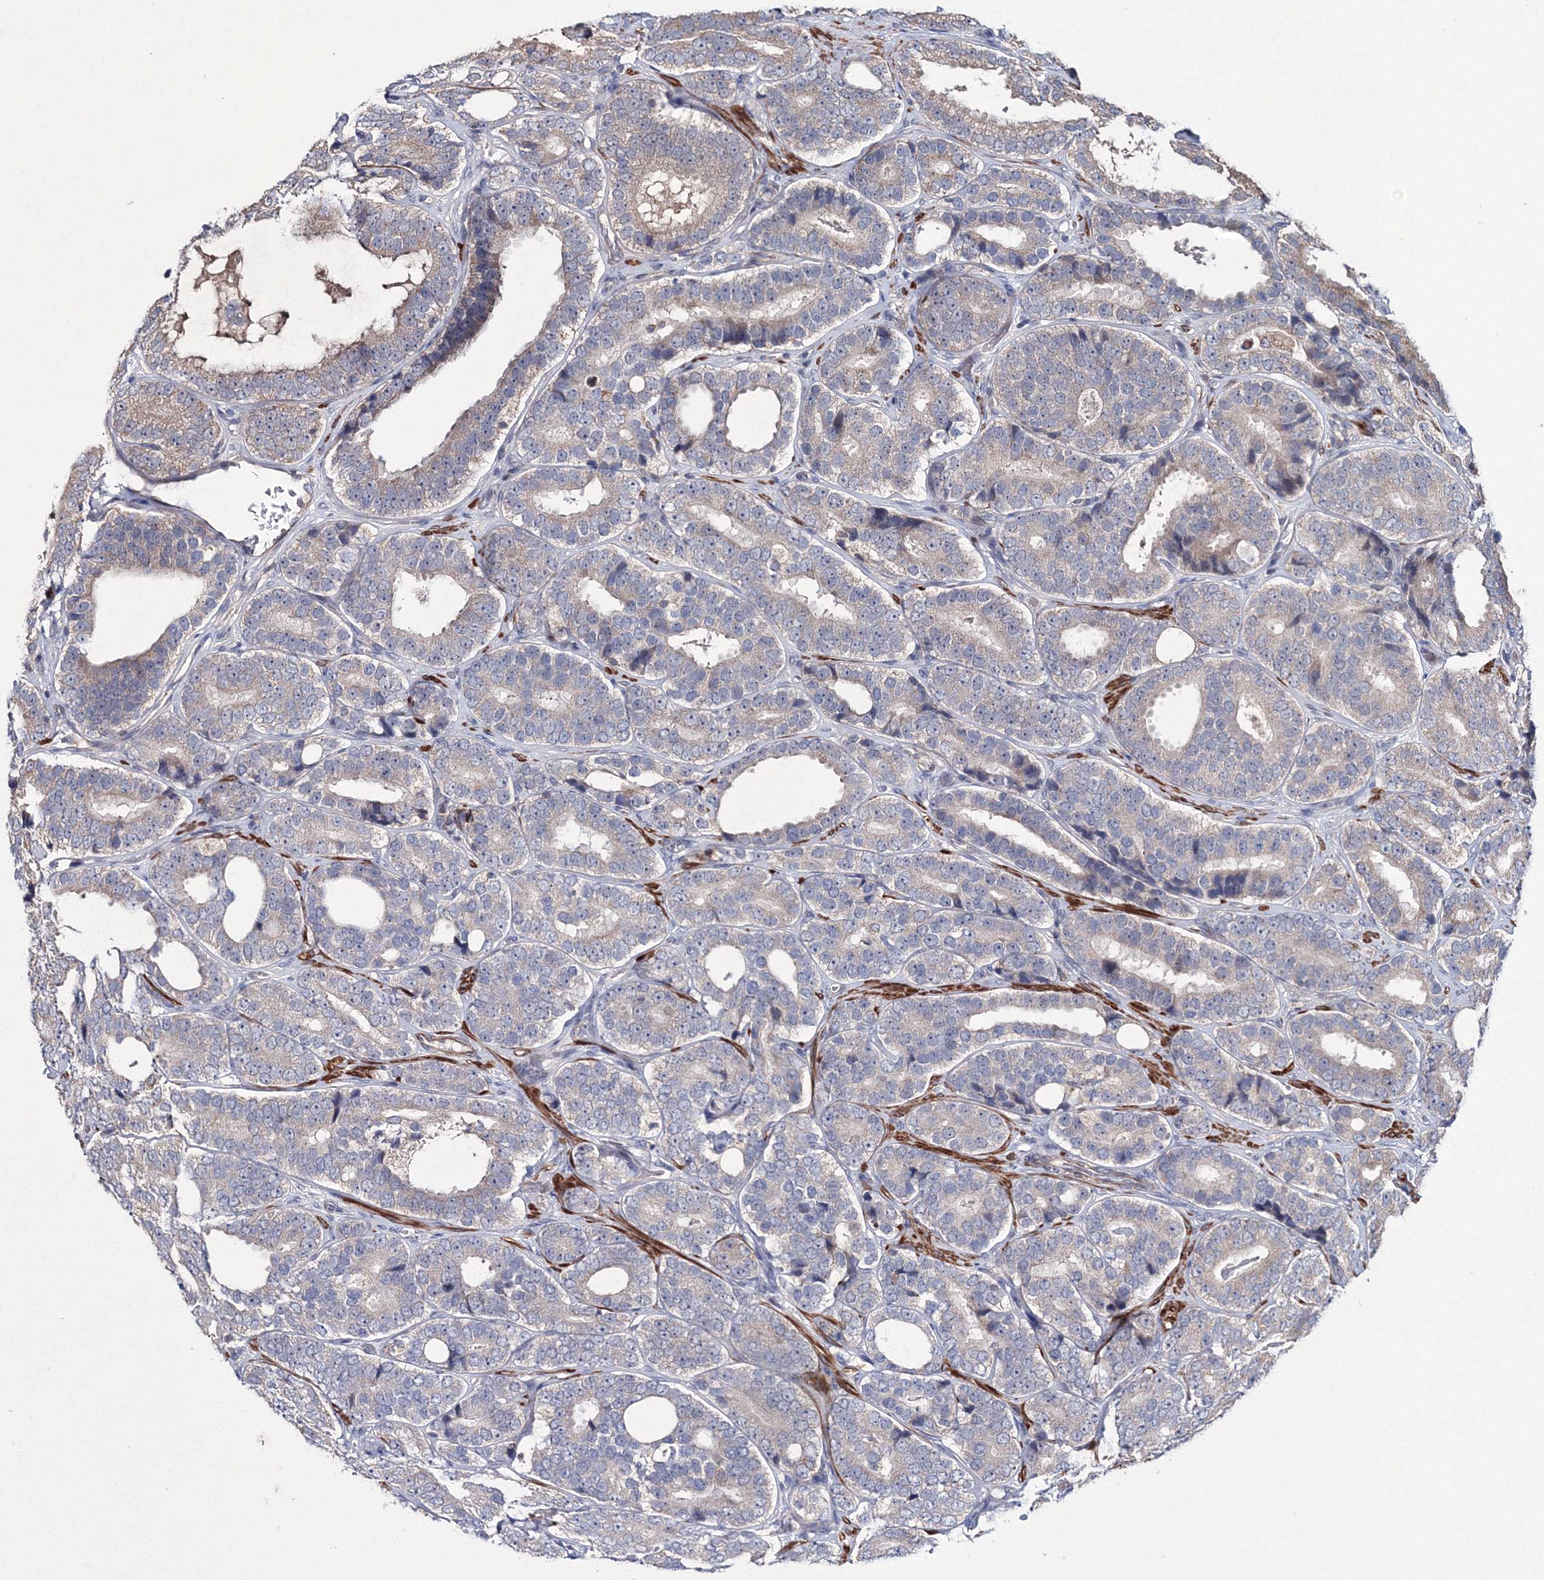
{"staining": {"intensity": "negative", "quantity": "none", "location": "none"}, "tissue": "prostate cancer", "cell_type": "Tumor cells", "image_type": "cancer", "snomed": [{"axis": "morphology", "description": "Adenocarcinoma, High grade"}, {"axis": "topography", "description": "Prostate"}], "caption": "This is a micrograph of immunohistochemistry staining of prostate cancer (high-grade adenocarcinoma), which shows no expression in tumor cells. (DAB IHC visualized using brightfield microscopy, high magnification).", "gene": "PPP2R2B", "patient": {"sex": "male", "age": 56}}